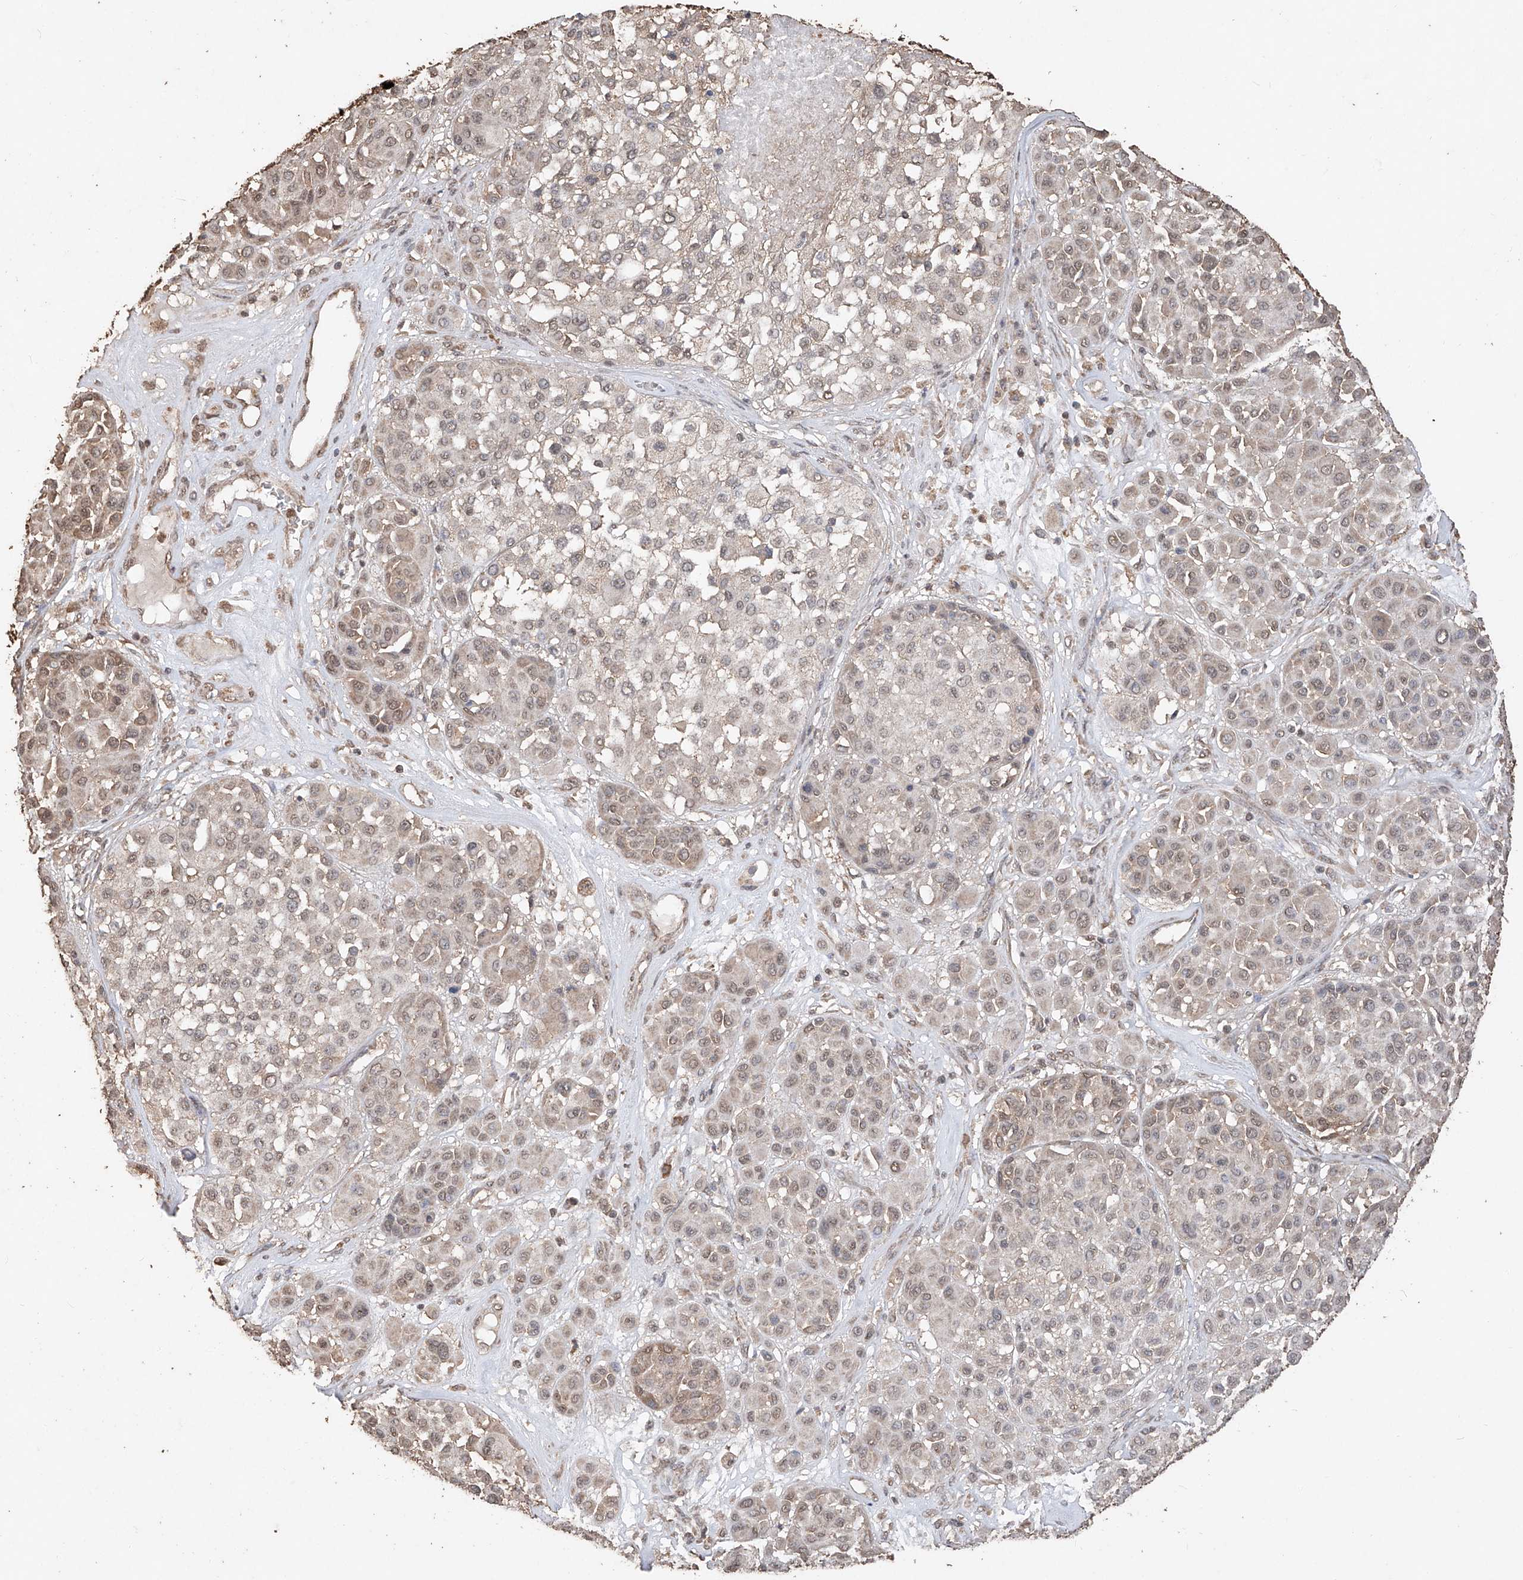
{"staining": {"intensity": "weak", "quantity": "25%-75%", "location": "cytoplasmic/membranous"}, "tissue": "melanoma", "cell_type": "Tumor cells", "image_type": "cancer", "snomed": [{"axis": "morphology", "description": "Malignant melanoma, Metastatic site"}, {"axis": "topography", "description": "Soft tissue"}], "caption": "This image displays immunohistochemistry (IHC) staining of melanoma, with low weak cytoplasmic/membranous positivity in about 25%-75% of tumor cells.", "gene": "ELOVL1", "patient": {"sex": "male", "age": 41}}